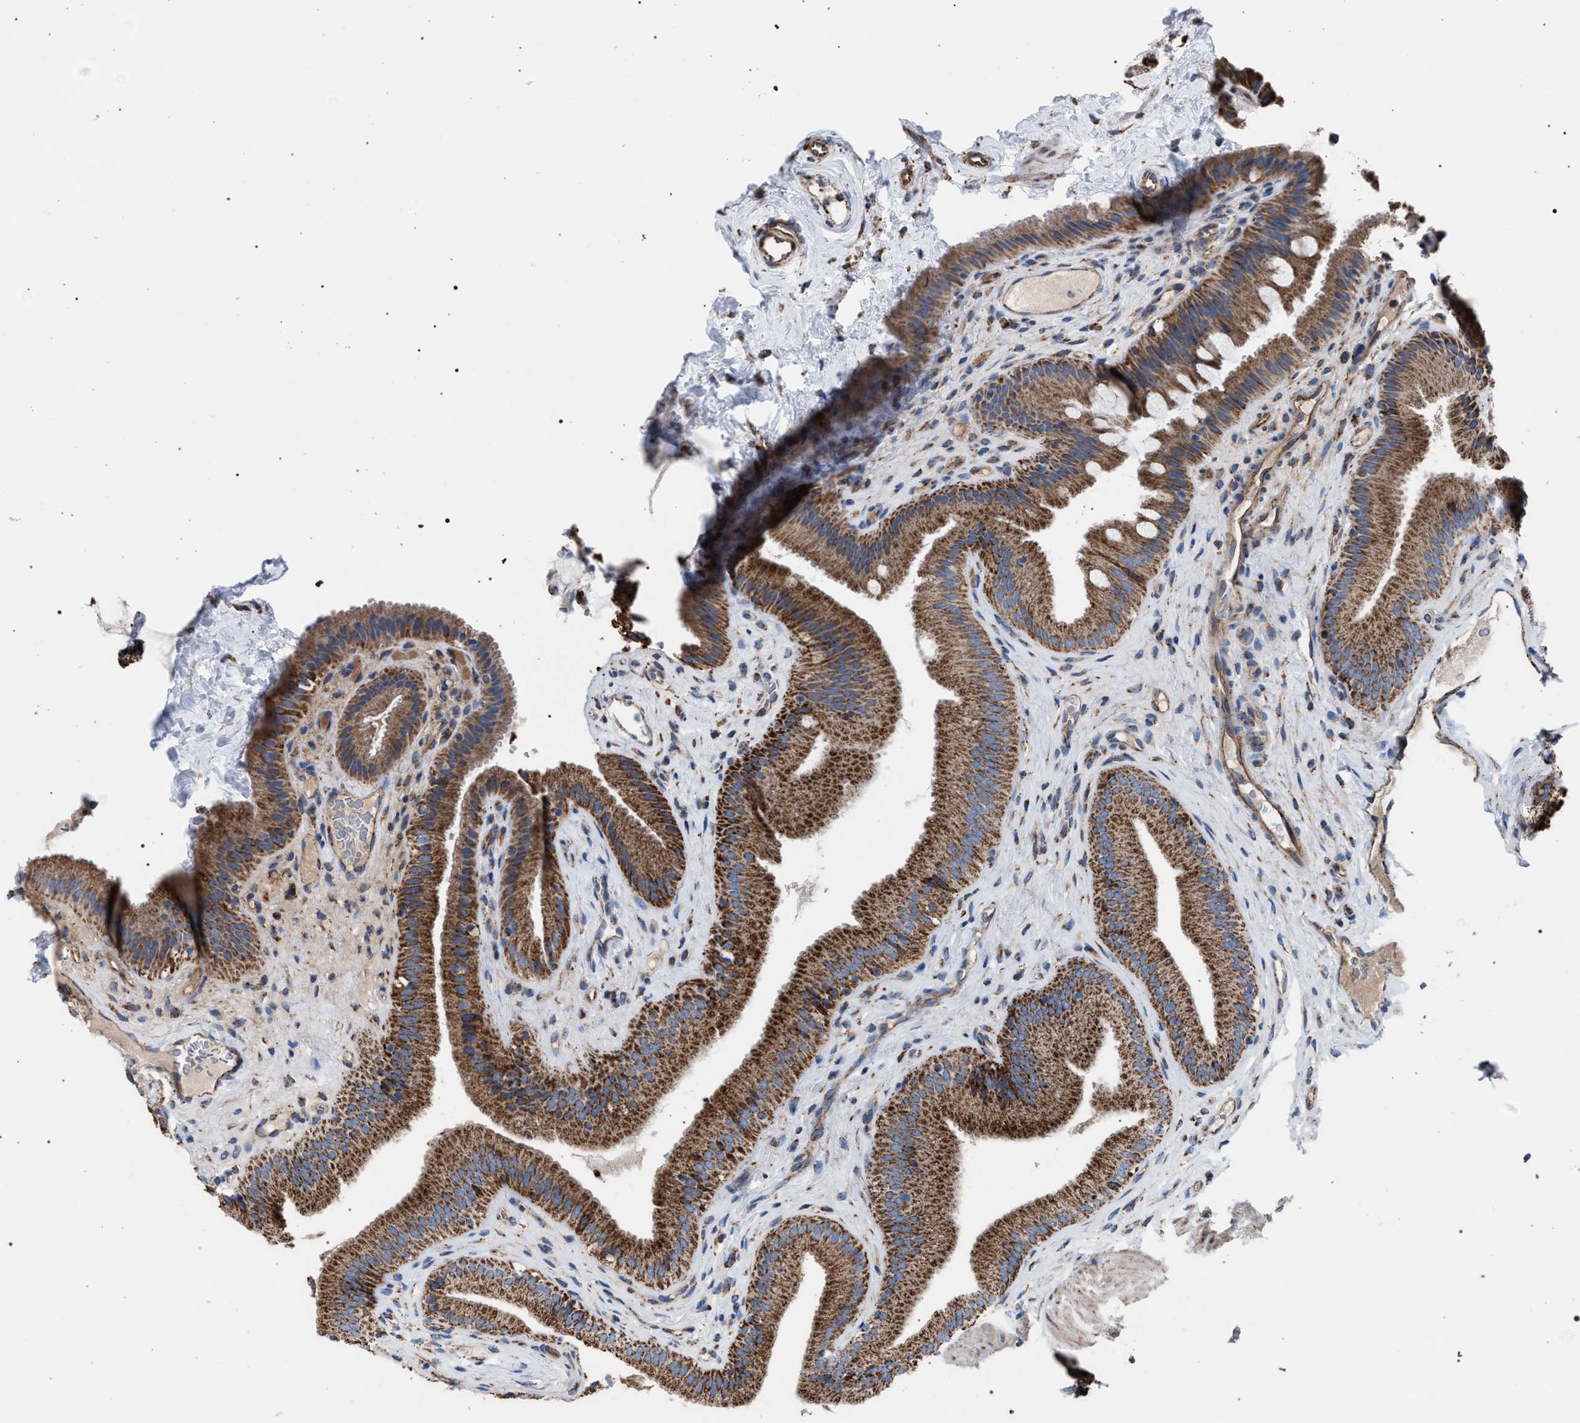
{"staining": {"intensity": "strong", "quantity": ">75%", "location": "cytoplasmic/membranous"}, "tissue": "gallbladder", "cell_type": "Glandular cells", "image_type": "normal", "snomed": [{"axis": "morphology", "description": "Normal tissue, NOS"}, {"axis": "topography", "description": "Gallbladder"}], "caption": "Protein expression analysis of normal gallbladder reveals strong cytoplasmic/membranous expression in approximately >75% of glandular cells.", "gene": "VPS13A", "patient": {"sex": "male", "age": 49}}